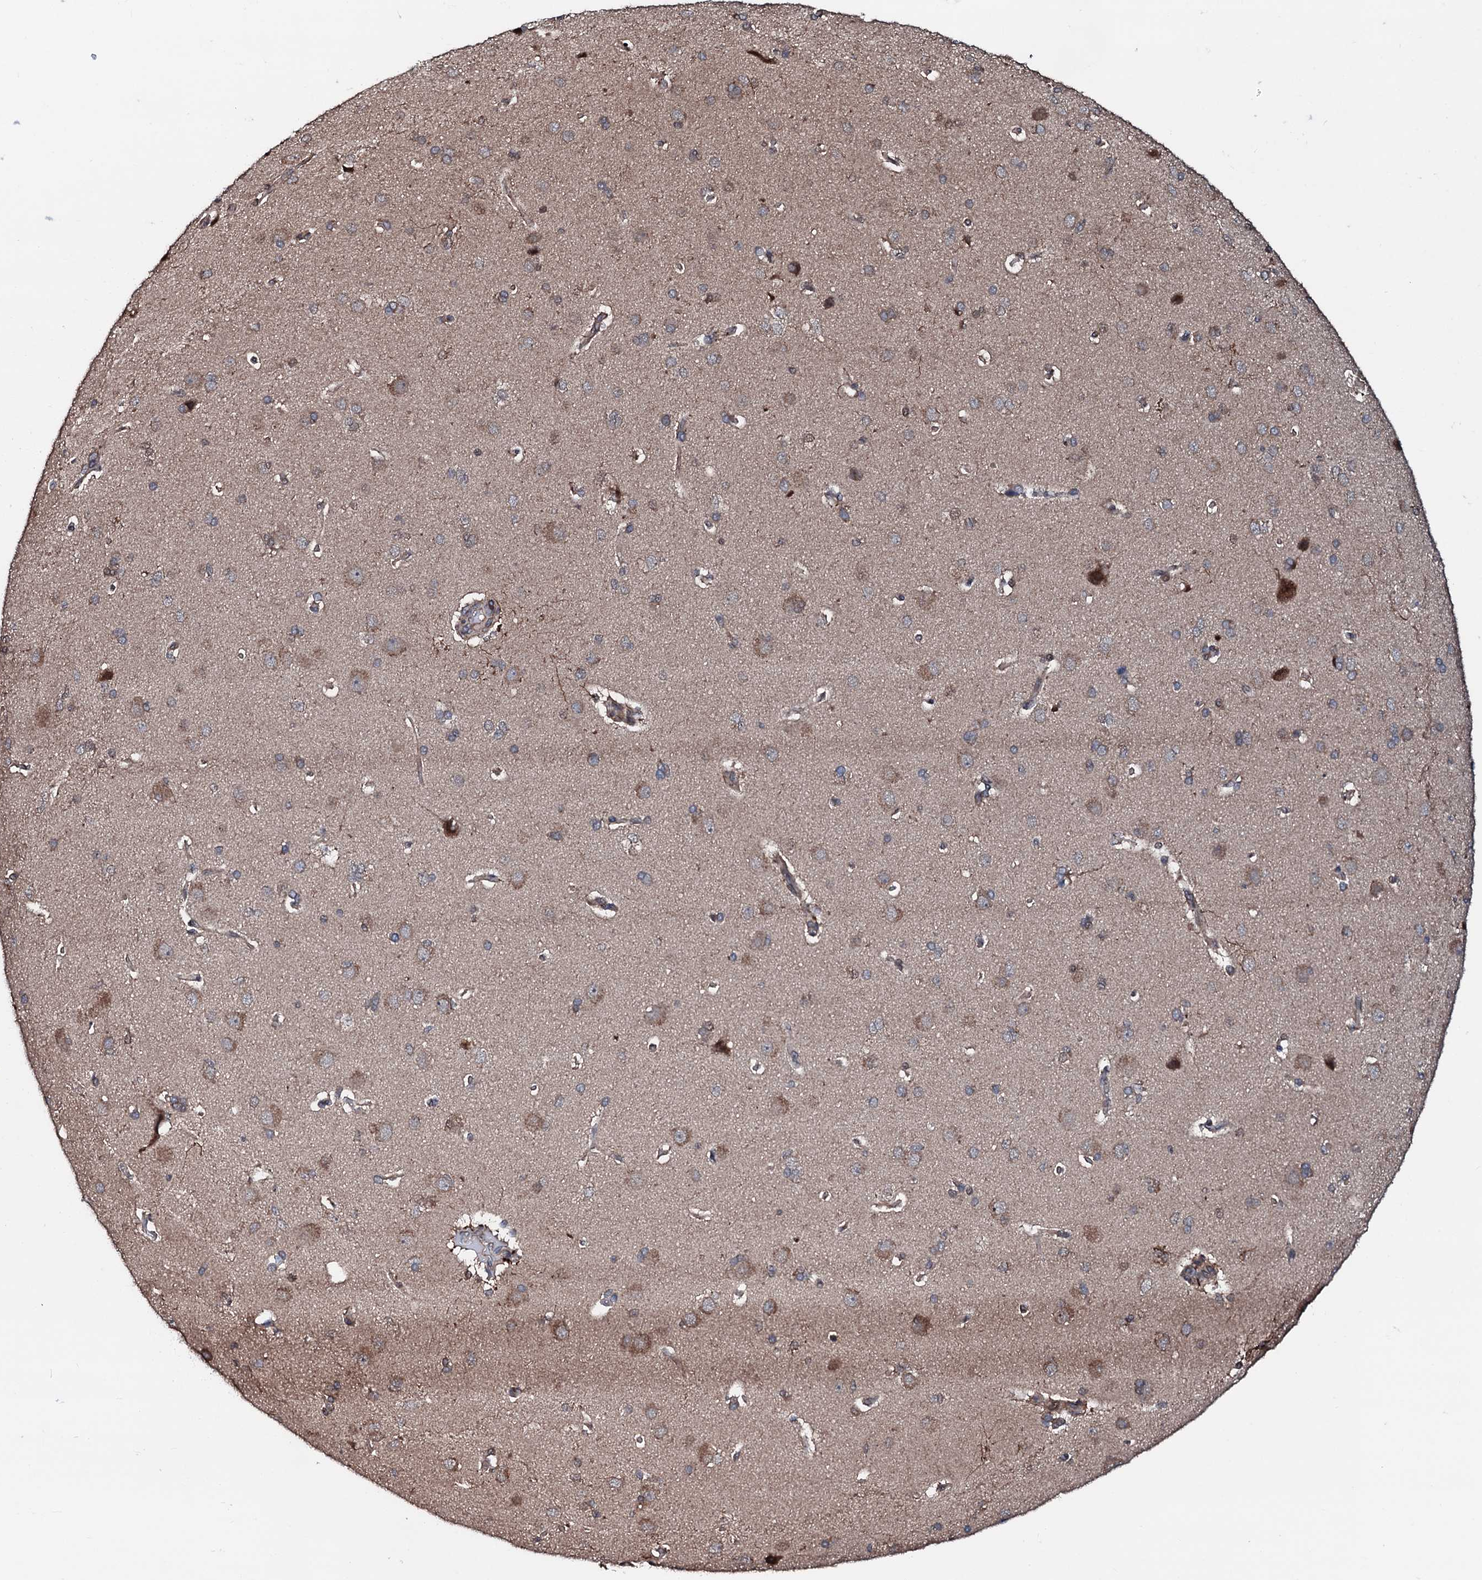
{"staining": {"intensity": "strong", "quantity": "25%-75%", "location": "cytoplasmic/membranous"}, "tissue": "cerebral cortex", "cell_type": "Endothelial cells", "image_type": "normal", "snomed": [{"axis": "morphology", "description": "Normal tissue, NOS"}, {"axis": "topography", "description": "Cerebral cortex"}], "caption": "Immunohistochemical staining of benign cerebral cortex exhibits high levels of strong cytoplasmic/membranous positivity in about 25%-75% of endothelial cells.", "gene": "OGFOD2", "patient": {"sex": "male", "age": 62}}